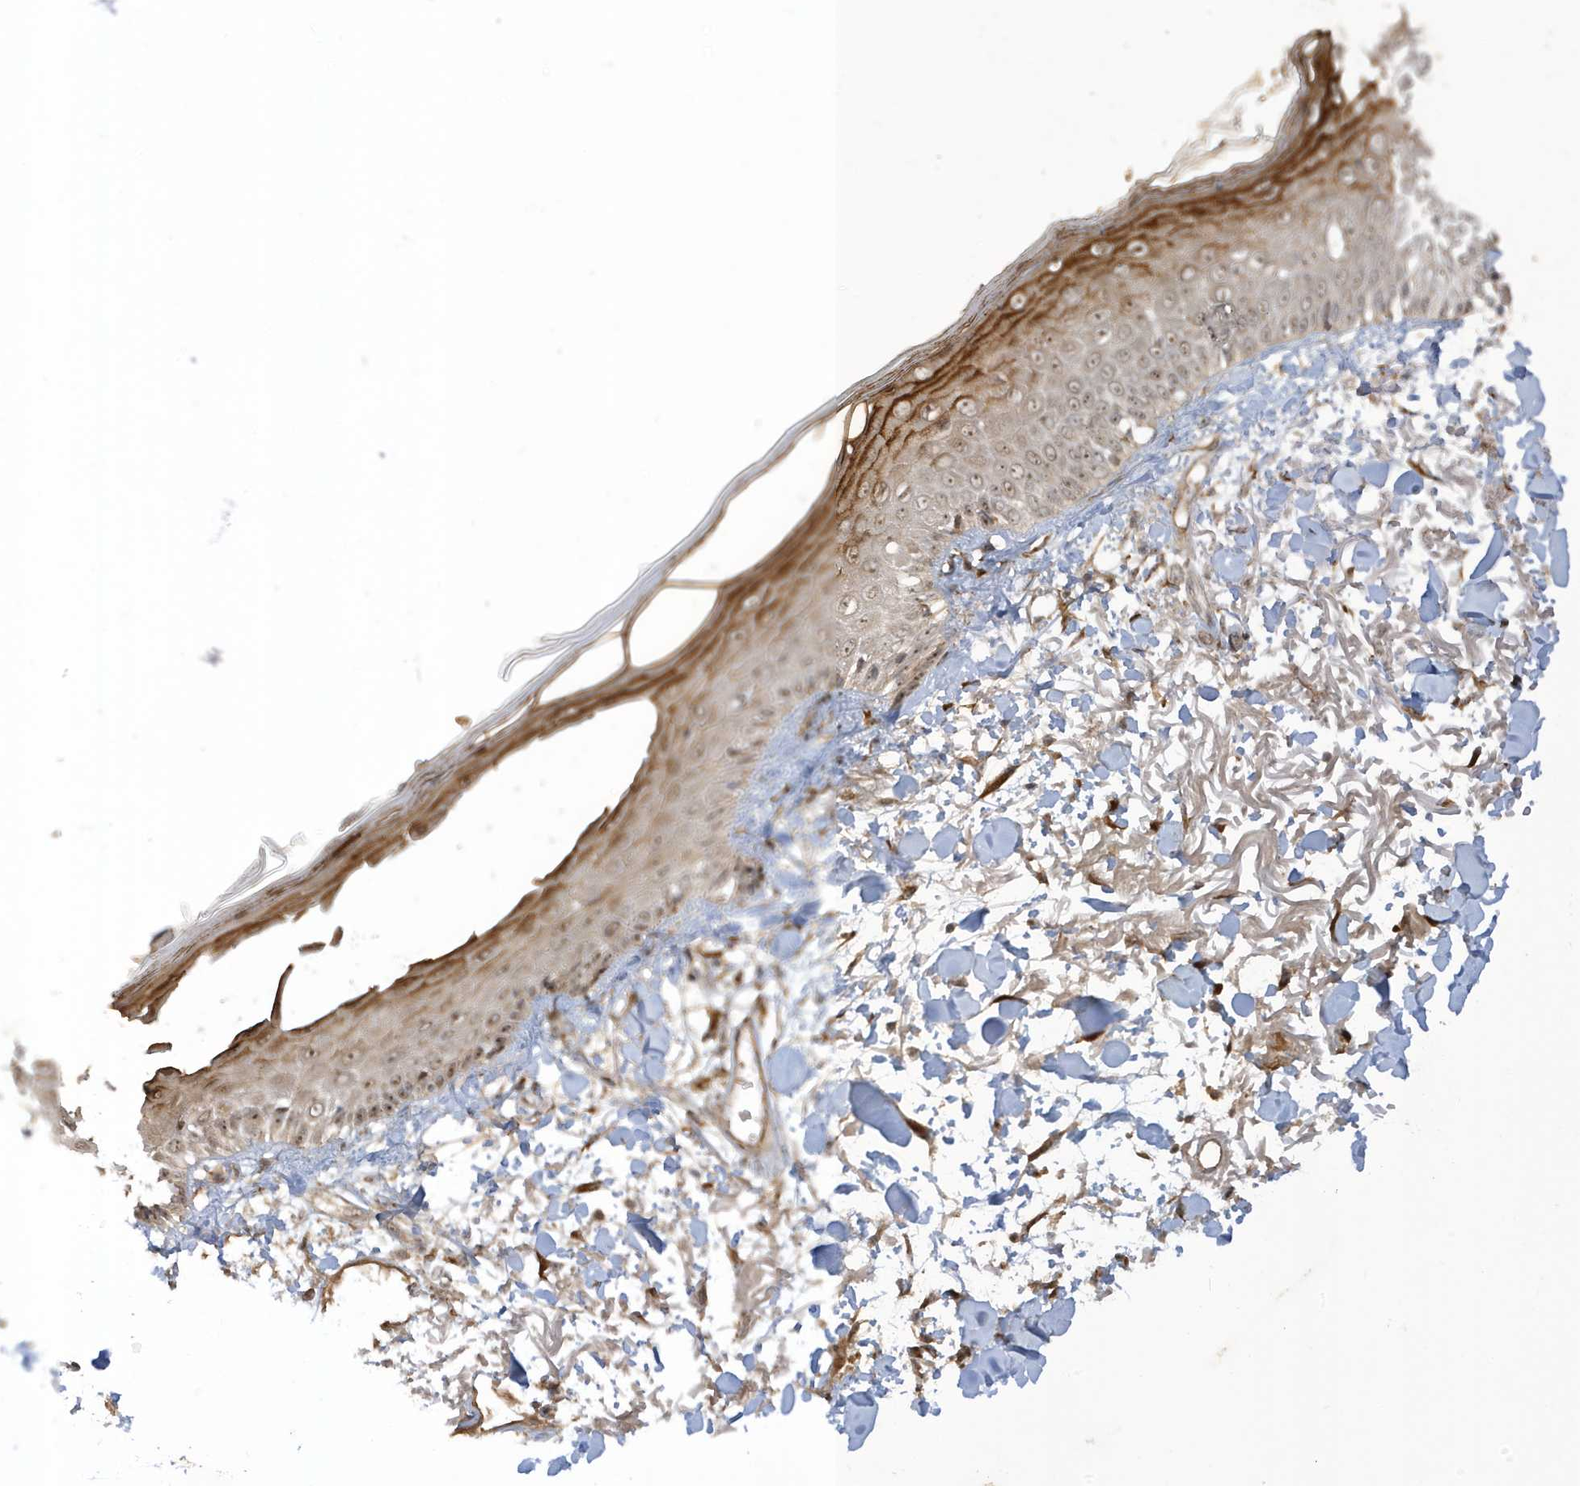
{"staining": {"intensity": "strong", "quantity": ">75%", "location": "cytoplasmic/membranous"}, "tissue": "skin", "cell_type": "Fibroblasts", "image_type": "normal", "snomed": [{"axis": "morphology", "description": "Normal tissue, NOS"}, {"axis": "morphology", "description": "Squamous cell carcinoma, NOS"}, {"axis": "topography", "description": "Skin"}, {"axis": "topography", "description": "Peripheral nerve tissue"}], "caption": "Brown immunohistochemical staining in benign skin reveals strong cytoplasmic/membranous expression in about >75% of fibroblasts.", "gene": "ECM2", "patient": {"sex": "male", "age": 83}}